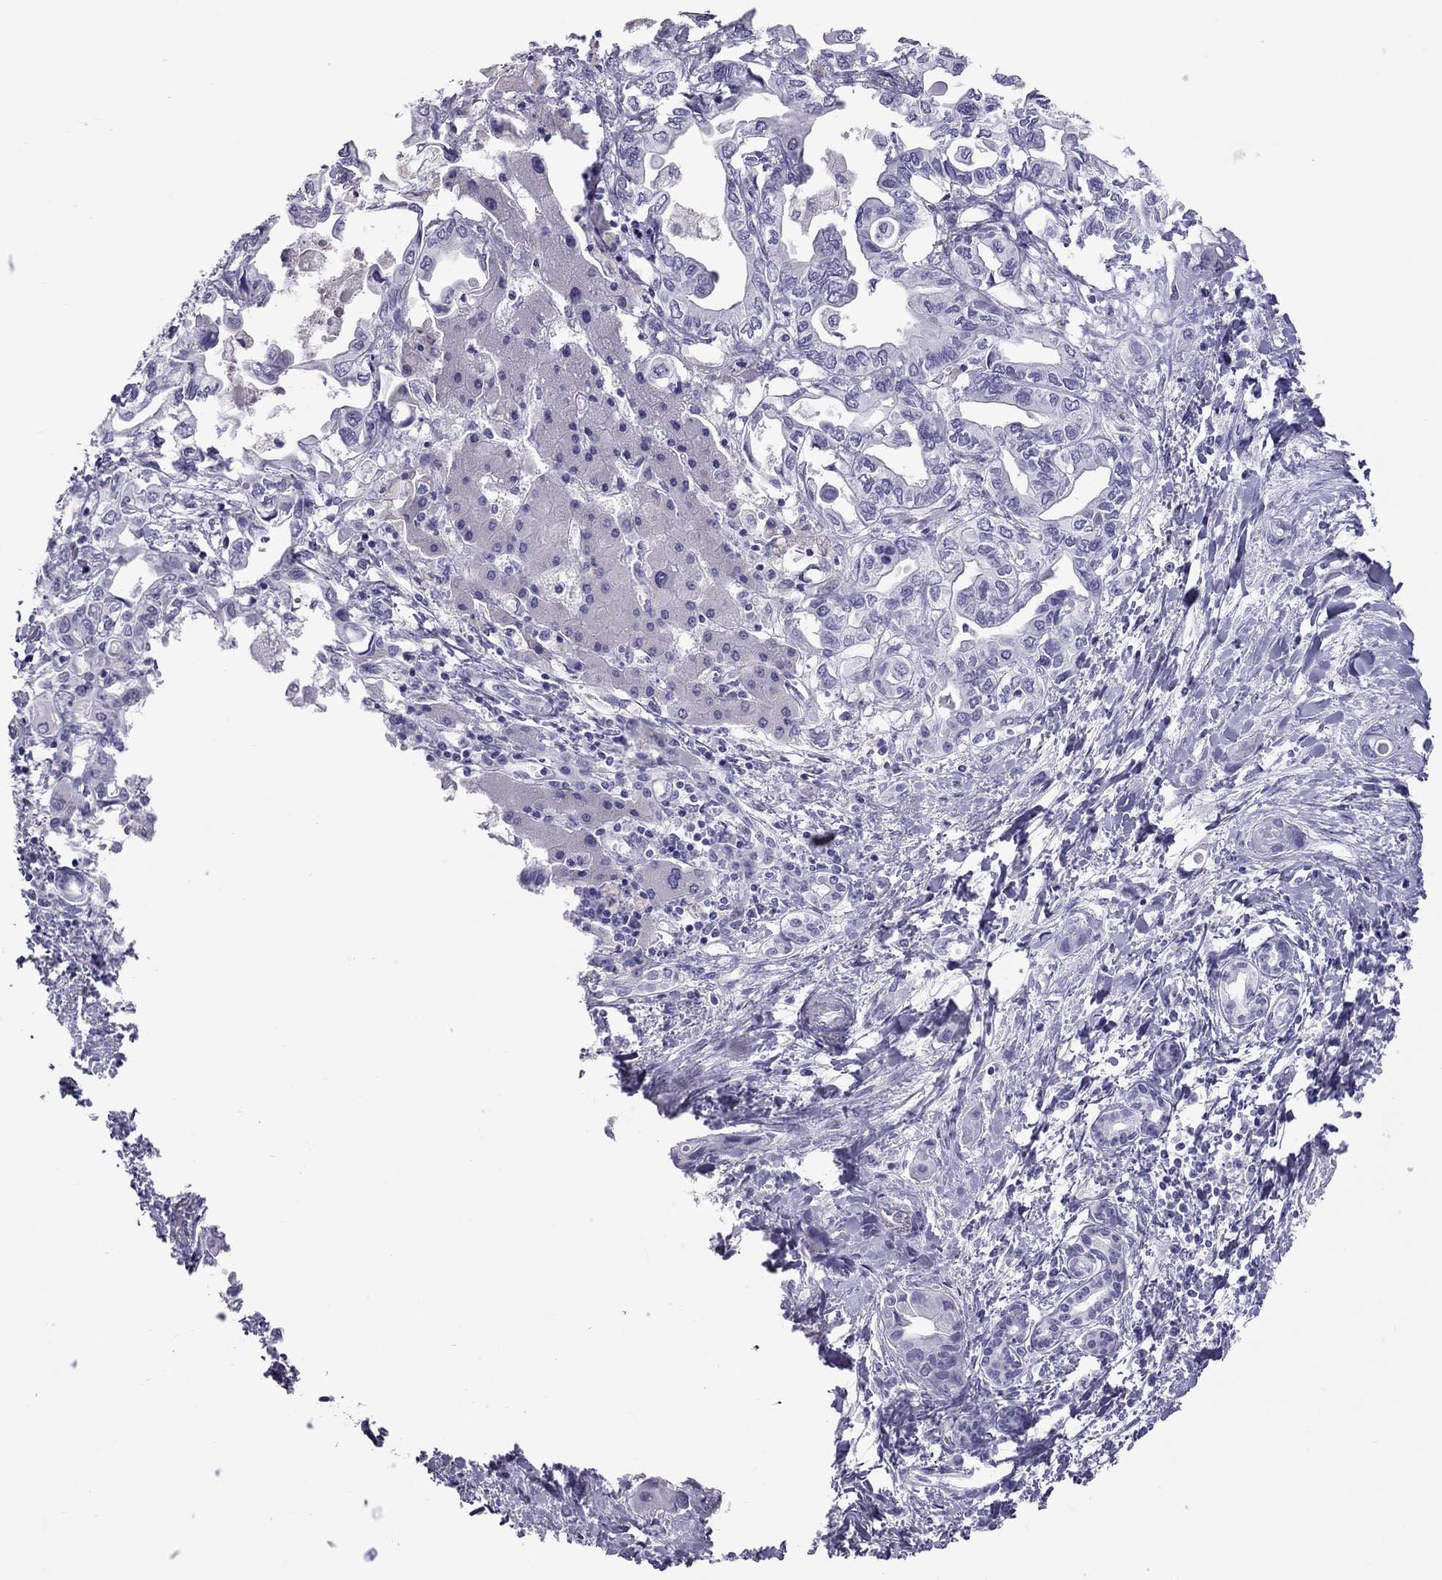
{"staining": {"intensity": "negative", "quantity": "none", "location": "none"}, "tissue": "liver cancer", "cell_type": "Tumor cells", "image_type": "cancer", "snomed": [{"axis": "morphology", "description": "Cholangiocarcinoma"}, {"axis": "topography", "description": "Liver"}], "caption": "This is an IHC micrograph of cholangiocarcinoma (liver). There is no expression in tumor cells.", "gene": "PSMB11", "patient": {"sex": "female", "age": 64}}